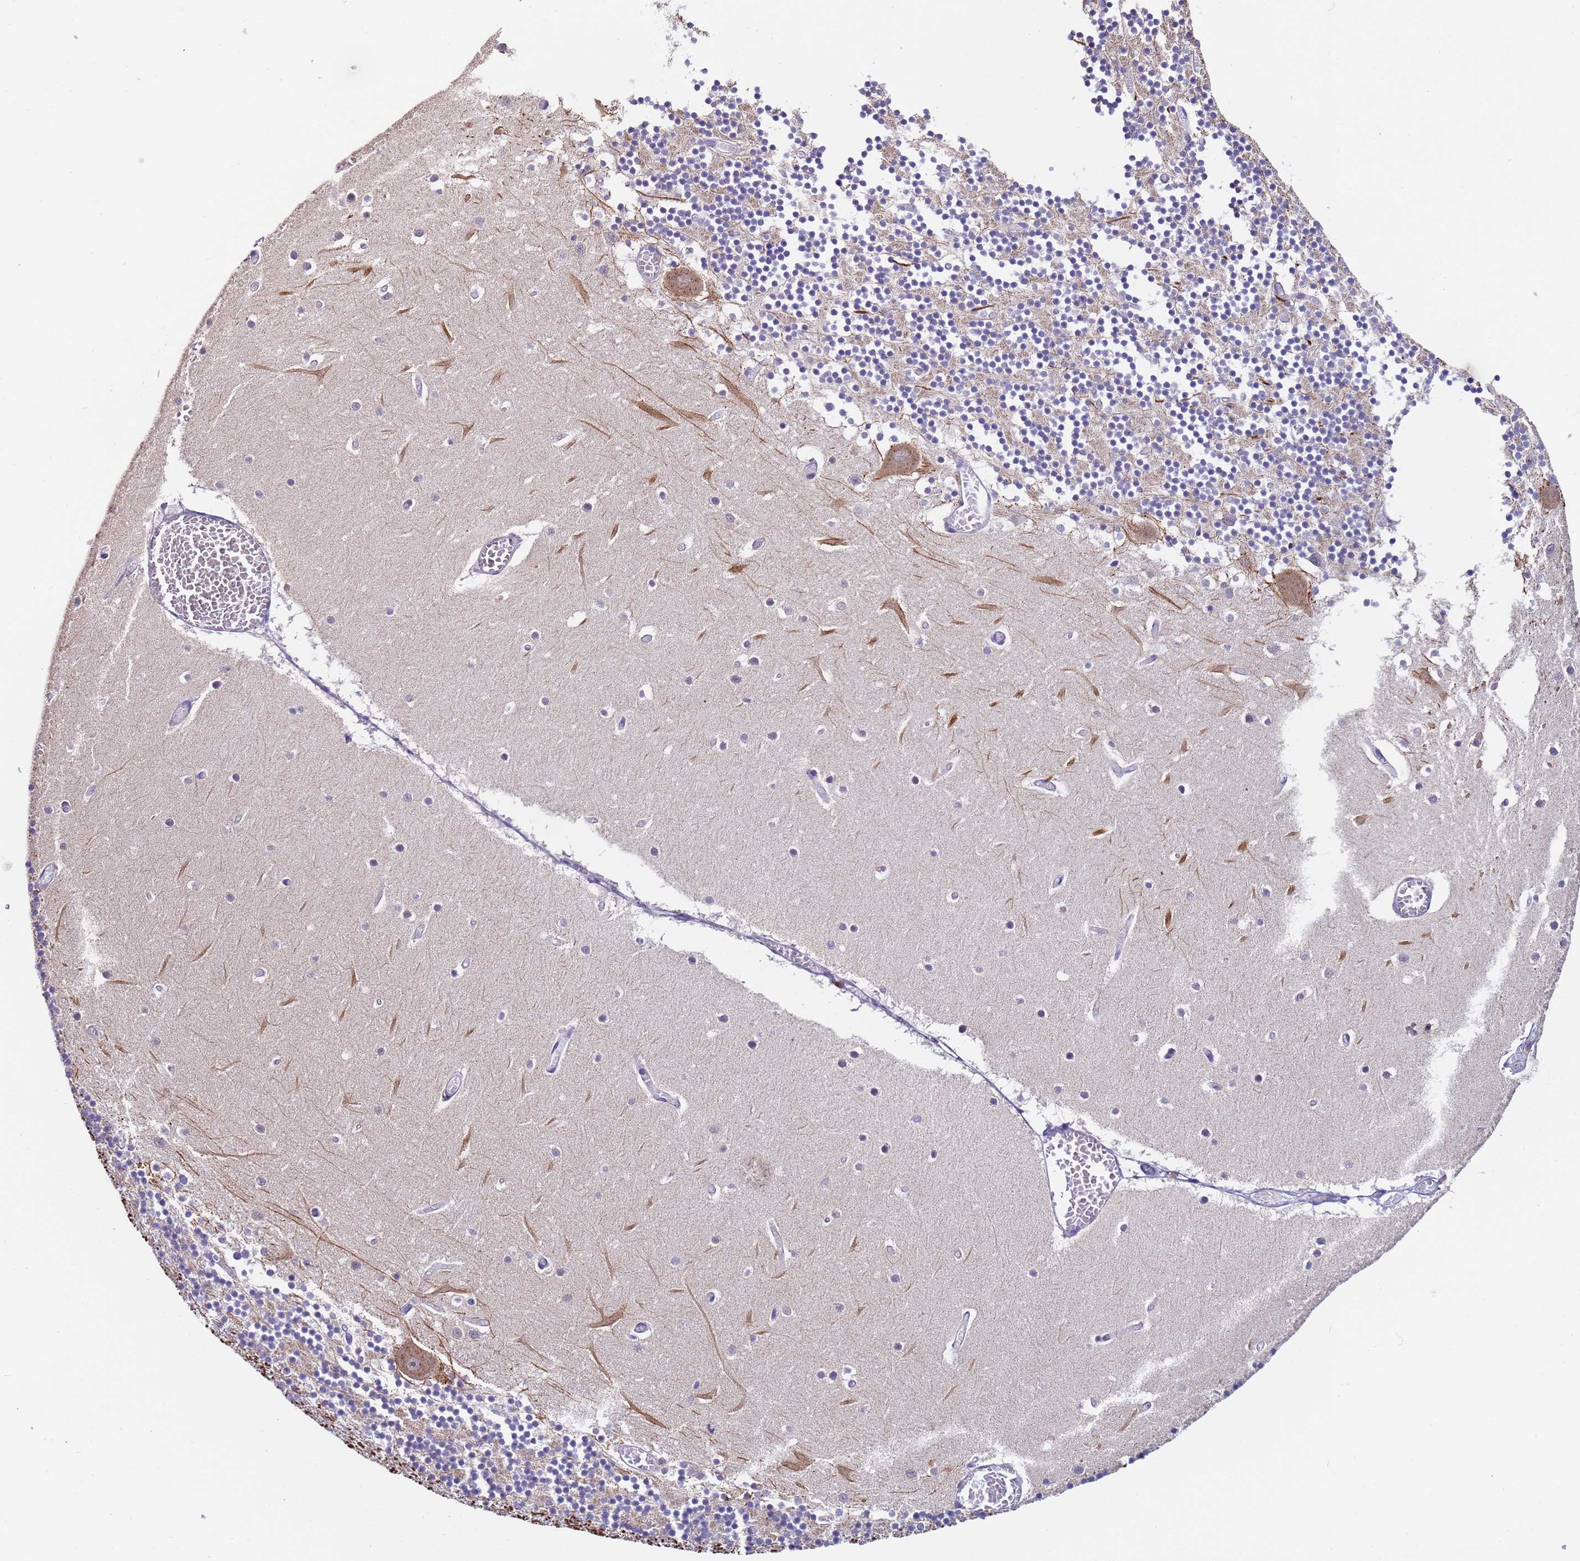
{"staining": {"intensity": "negative", "quantity": "none", "location": "none"}, "tissue": "cerebellum", "cell_type": "Cells in granular layer", "image_type": "normal", "snomed": [{"axis": "morphology", "description": "Normal tissue, NOS"}, {"axis": "topography", "description": "Cerebellum"}], "caption": "This is an immunohistochemistry histopathology image of benign human cerebellum. There is no positivity in cells in granular layer.", "gene": "ZNF248", "patient": {"sex": "female", "age": 28}}